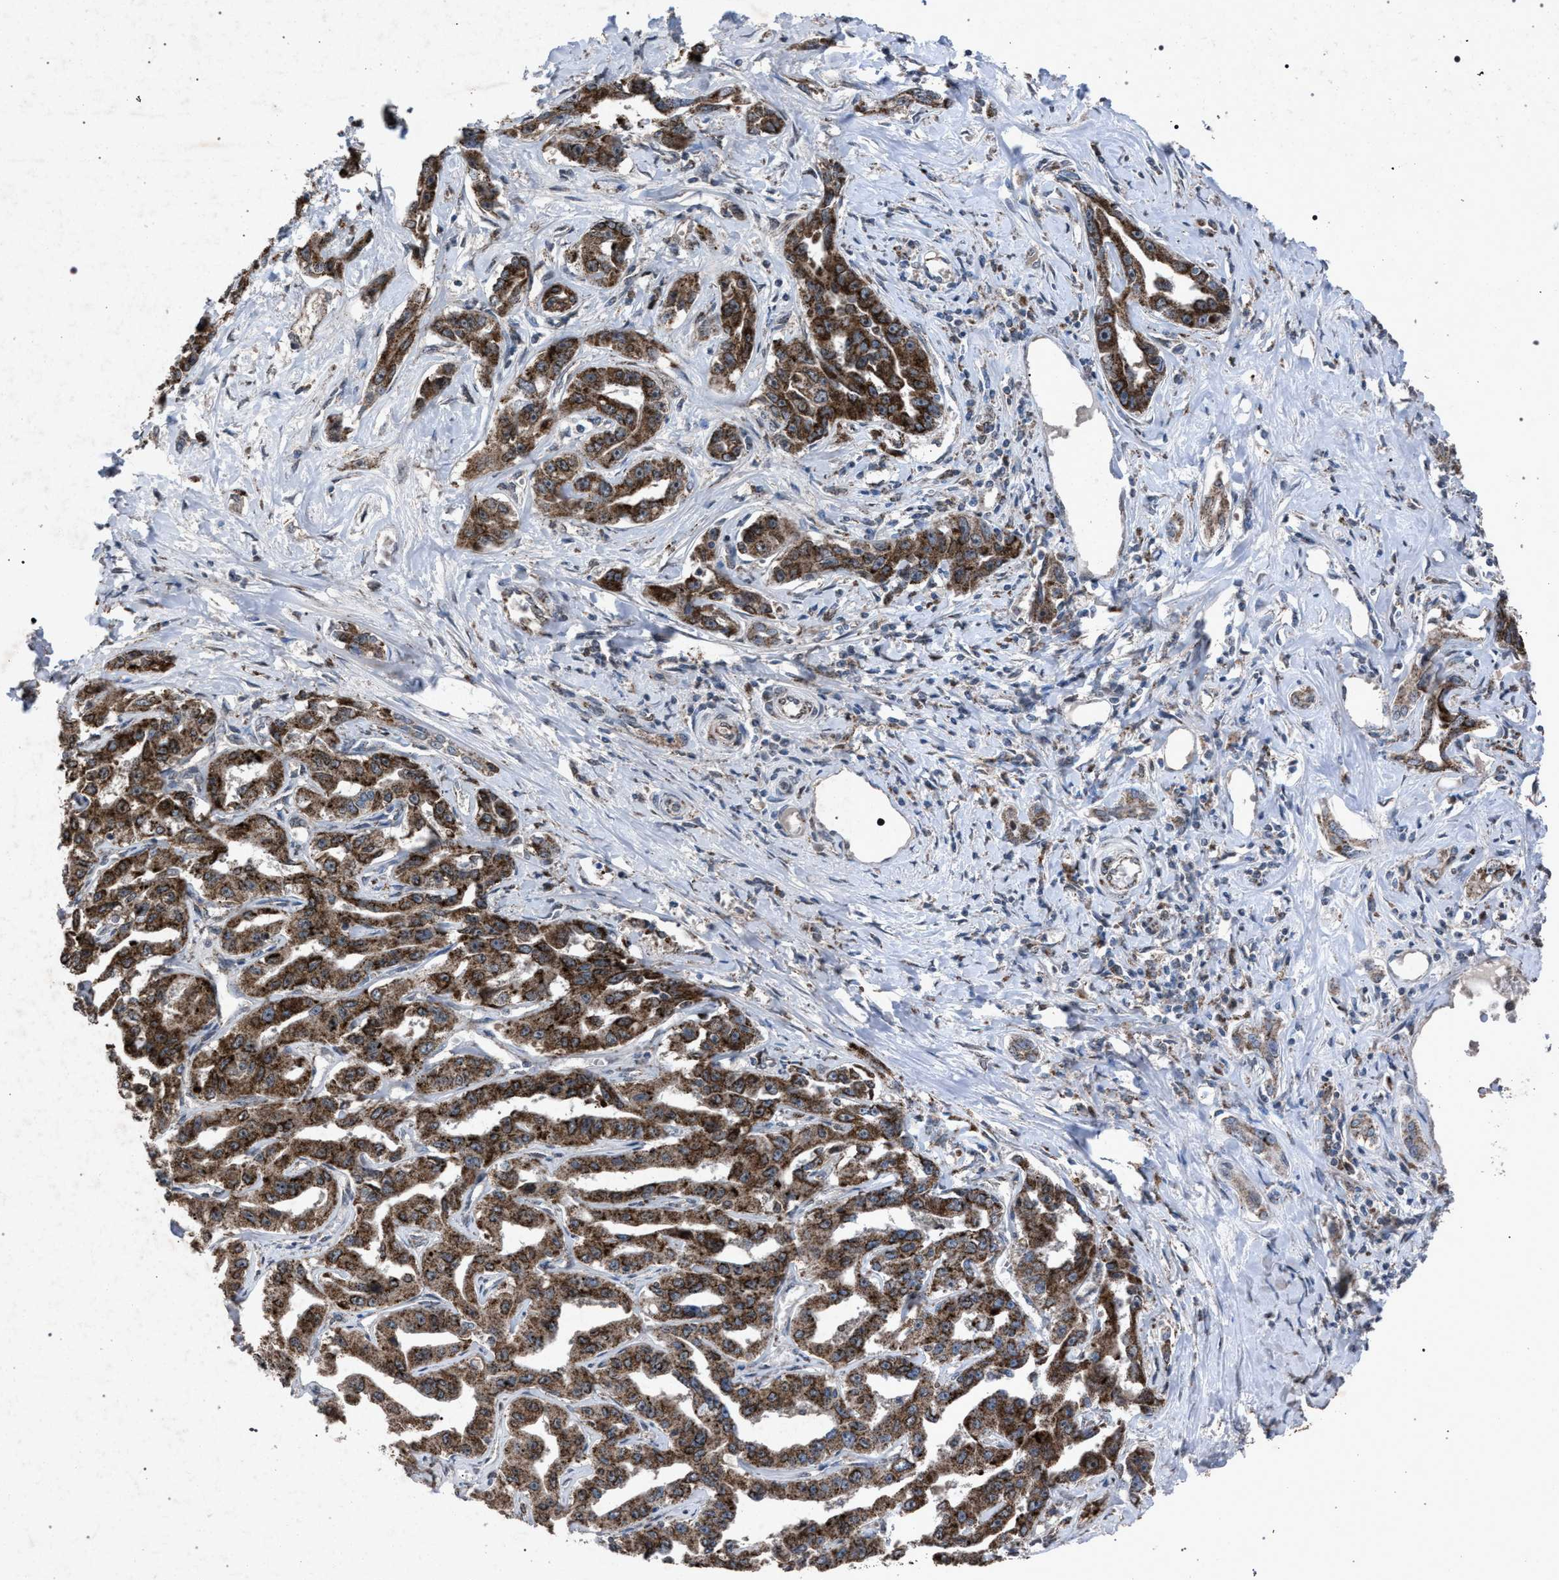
{"staining": {"intensity": "moderate", "quantity": ">75%", "location": "cytoplasmic/membranous"}, "tissue": "liver cancer", "cell_type": "Tumor cells", "image_type": "cancer", "snomed": [{"axis": "morphology", "description": "Cholangiocarcinoma"}, {"axis": "topography", "description": "Liver"}], "caption": "Cholangiocarcinoma (liver) was stained to show a protein in brown. There is medium levels of moderate cytoplasmic/membranous positivity in approximately >75% of tumor cells.", "gene": "HSD17B4", "patient": {"sex": "male", "age": 59}}